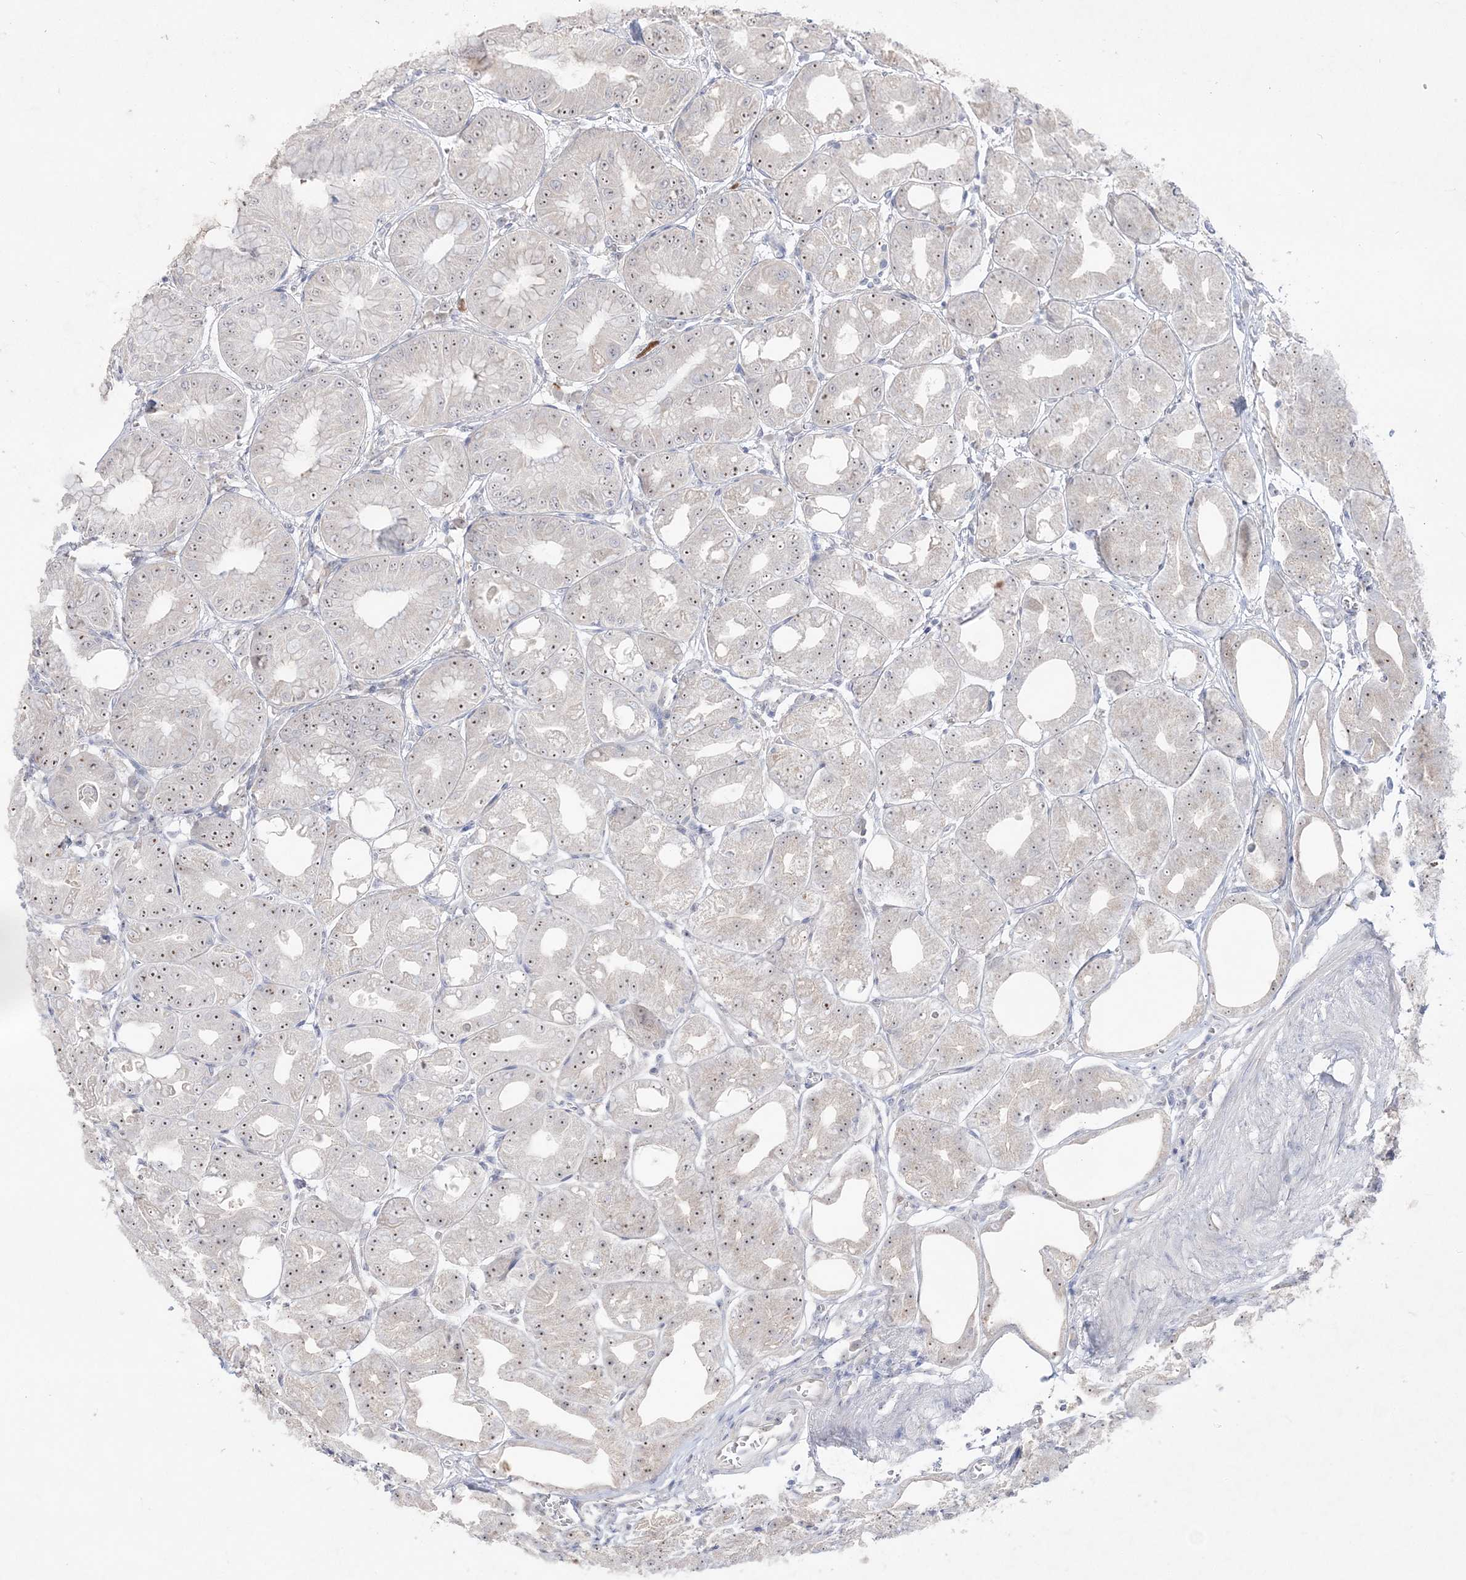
{"staining": {"intensity": "weak", "quantity": "25%-75%", "location": "nuclear"}, "tissue": "stomach", "cell_type": "Glandular cells", "image_type": "normal", "snomed": [{"axis": "morphology", "description": "Normal tissue, NOS"}, {"axis": "topography", "description": "Stomach, lower"}], "caption": "A low amount of weak nuclear expression is seen in about 25%-75% of glandular cells in normal stomach.", "gene": "NOP16", "patient": {"sex": "male", "age": 71}}